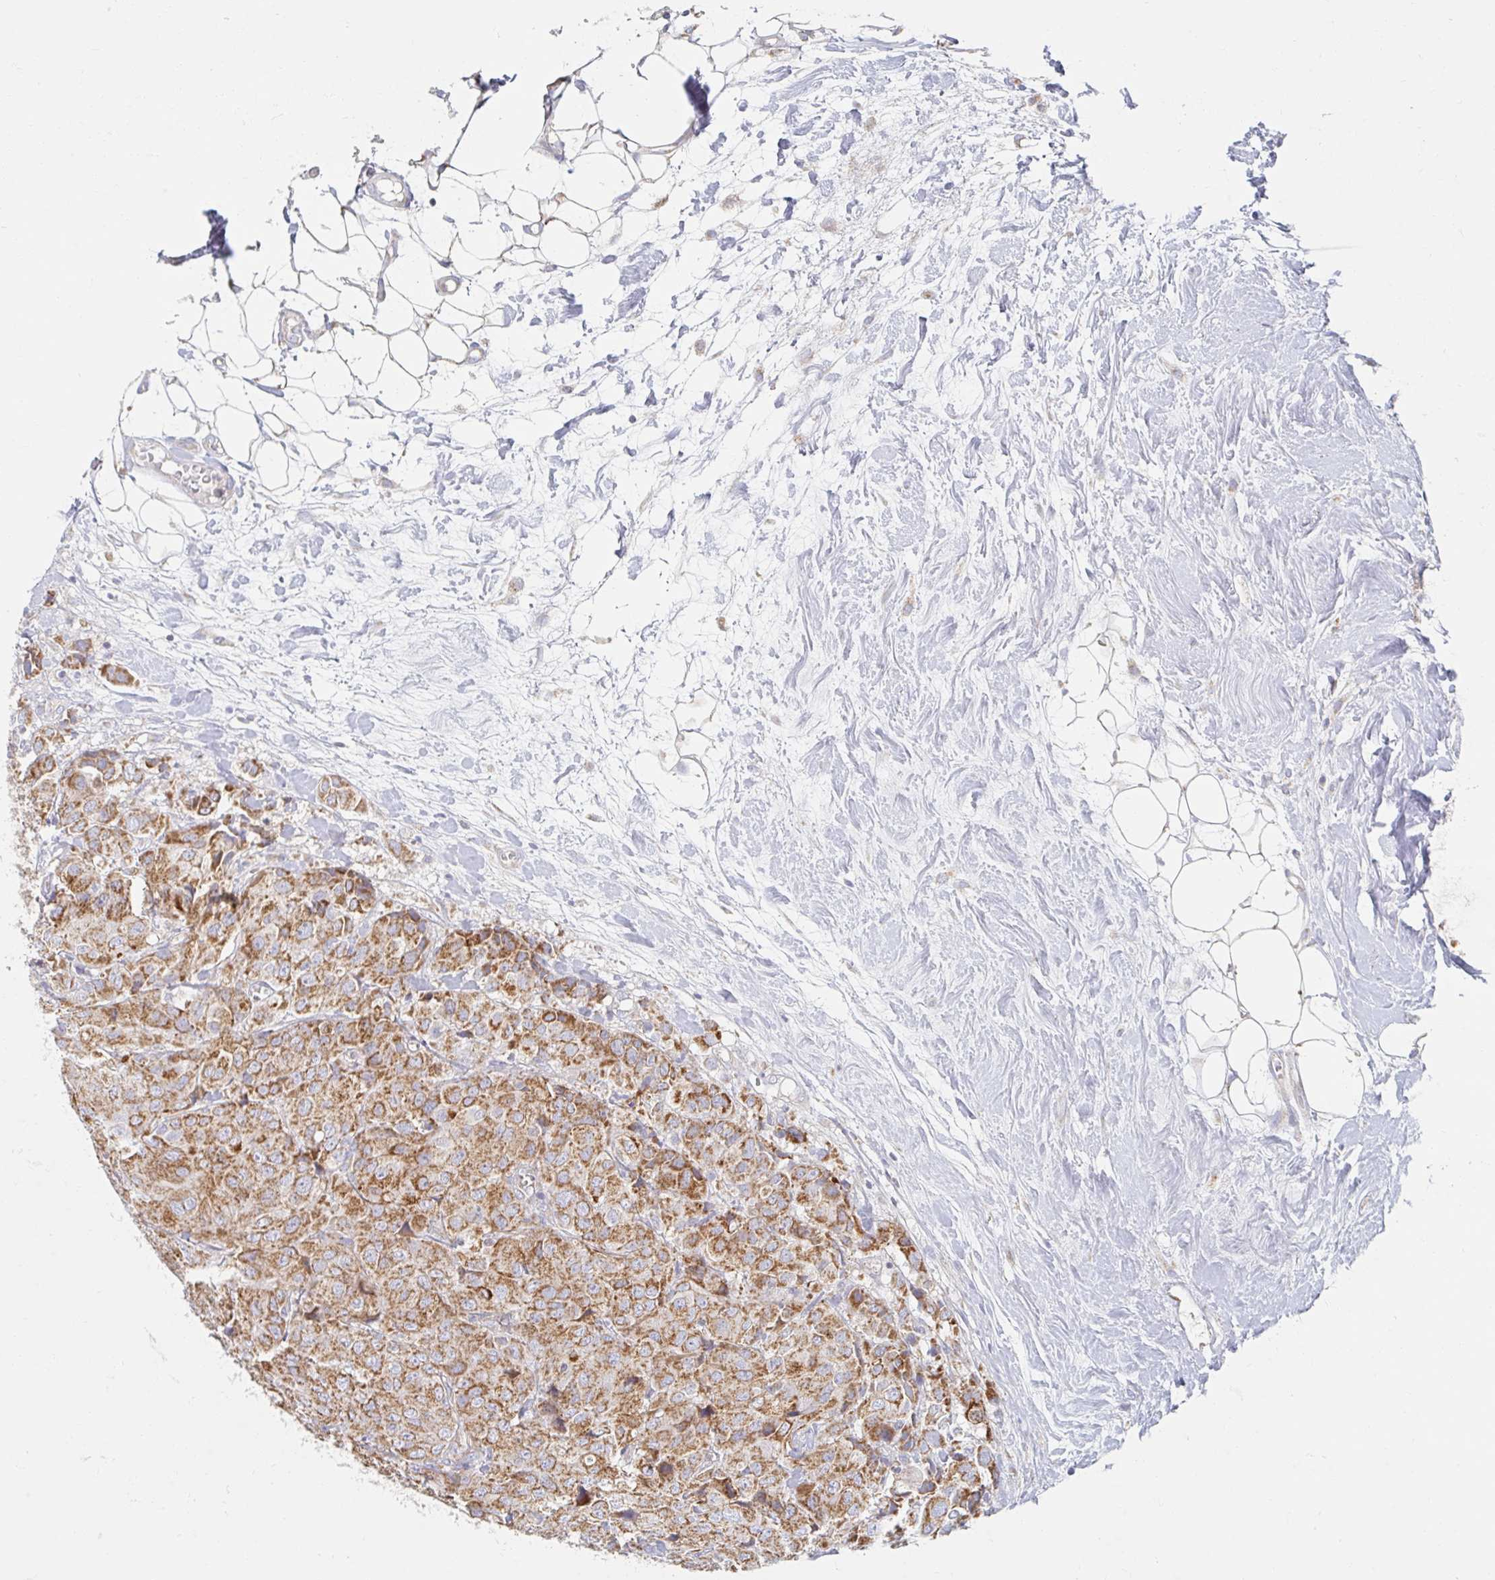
{"staining": {"intensity": "strong", "quantity": ">75%", "location": "cytoplasmic/membranous"}, "tissue": "breast cancer", "cell_type": "Tumor cells", "image_type": "cancer", "snomed": [{"axis": "morphology", "description": "Duct carcinoma"}, {"axis": "topography", "description": "Breast"}], "caption": "Intraductal carcinoma (breast) stained with DAB immunohistochemistry exhibits high levels of strong cytoplasmic/membranous expression in about >75% of tumor cells.", "gene": "MAVS", "patient": {"sex": "female", "age": 43}}